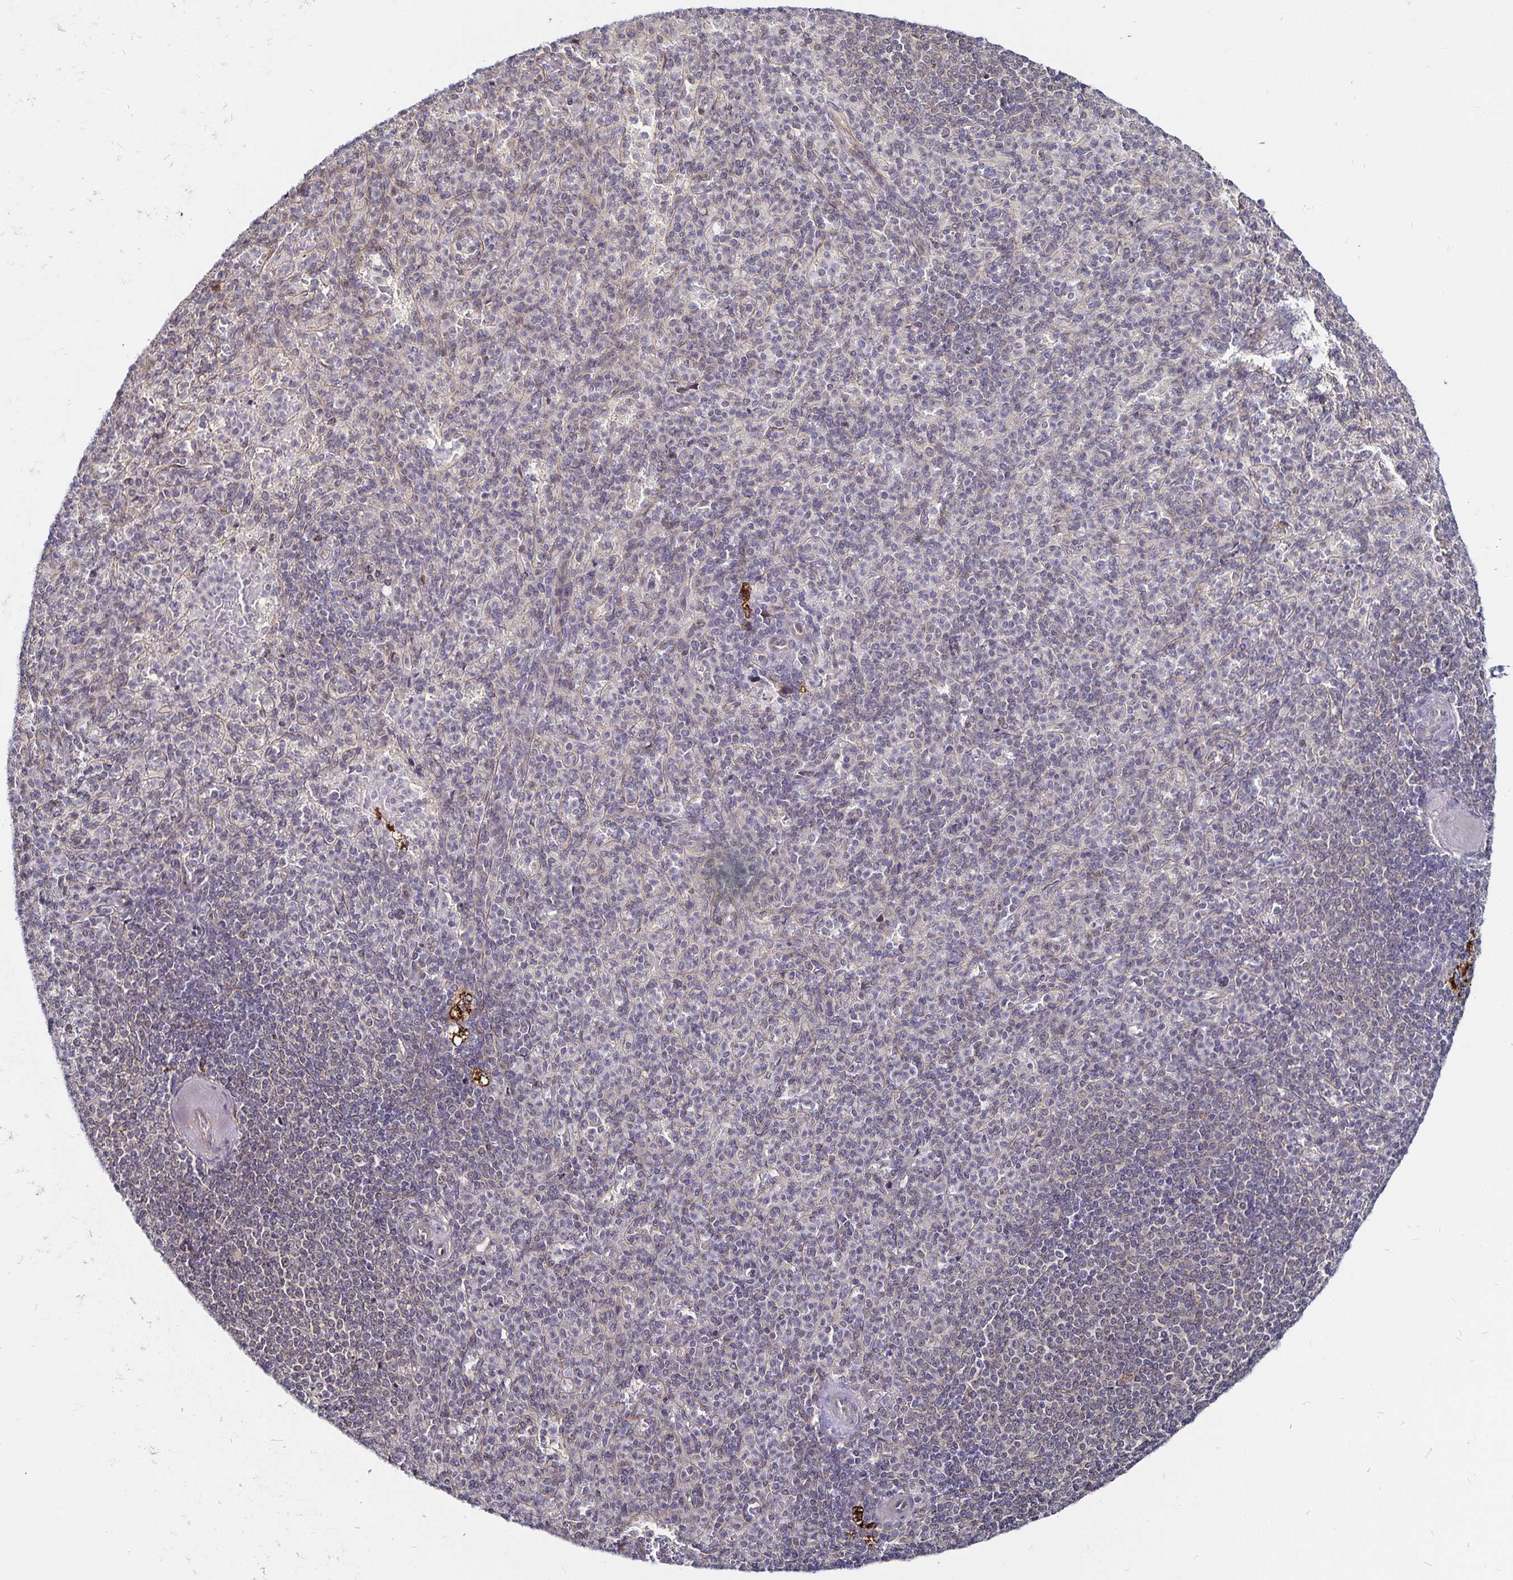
{"staining": {"intensity": "weak", "quantity": "25%-75%", "location": "cytoplasmic/membranous"}, "tissue": "spleen", "cell_type": "Cells in red pulp", "image_type": "normal", "snomed": [{"axis": "morphology", "description": "Normal tissue, NOS"}, {"axis": "topography", "description": "Spleen"}], "caption": "Cells in red pulp display low levels of weak cytoplasmic/membranous expression in about 25%-75% of cells in benign human spleen. The staining was performed using DAB to visualize the protein expression in brown, while the nuclei were stained in blue with hematoxylin (Magnification: 20x).", "gene": "CYP27A1", "patient": {"sex": "female", "age": 74}}